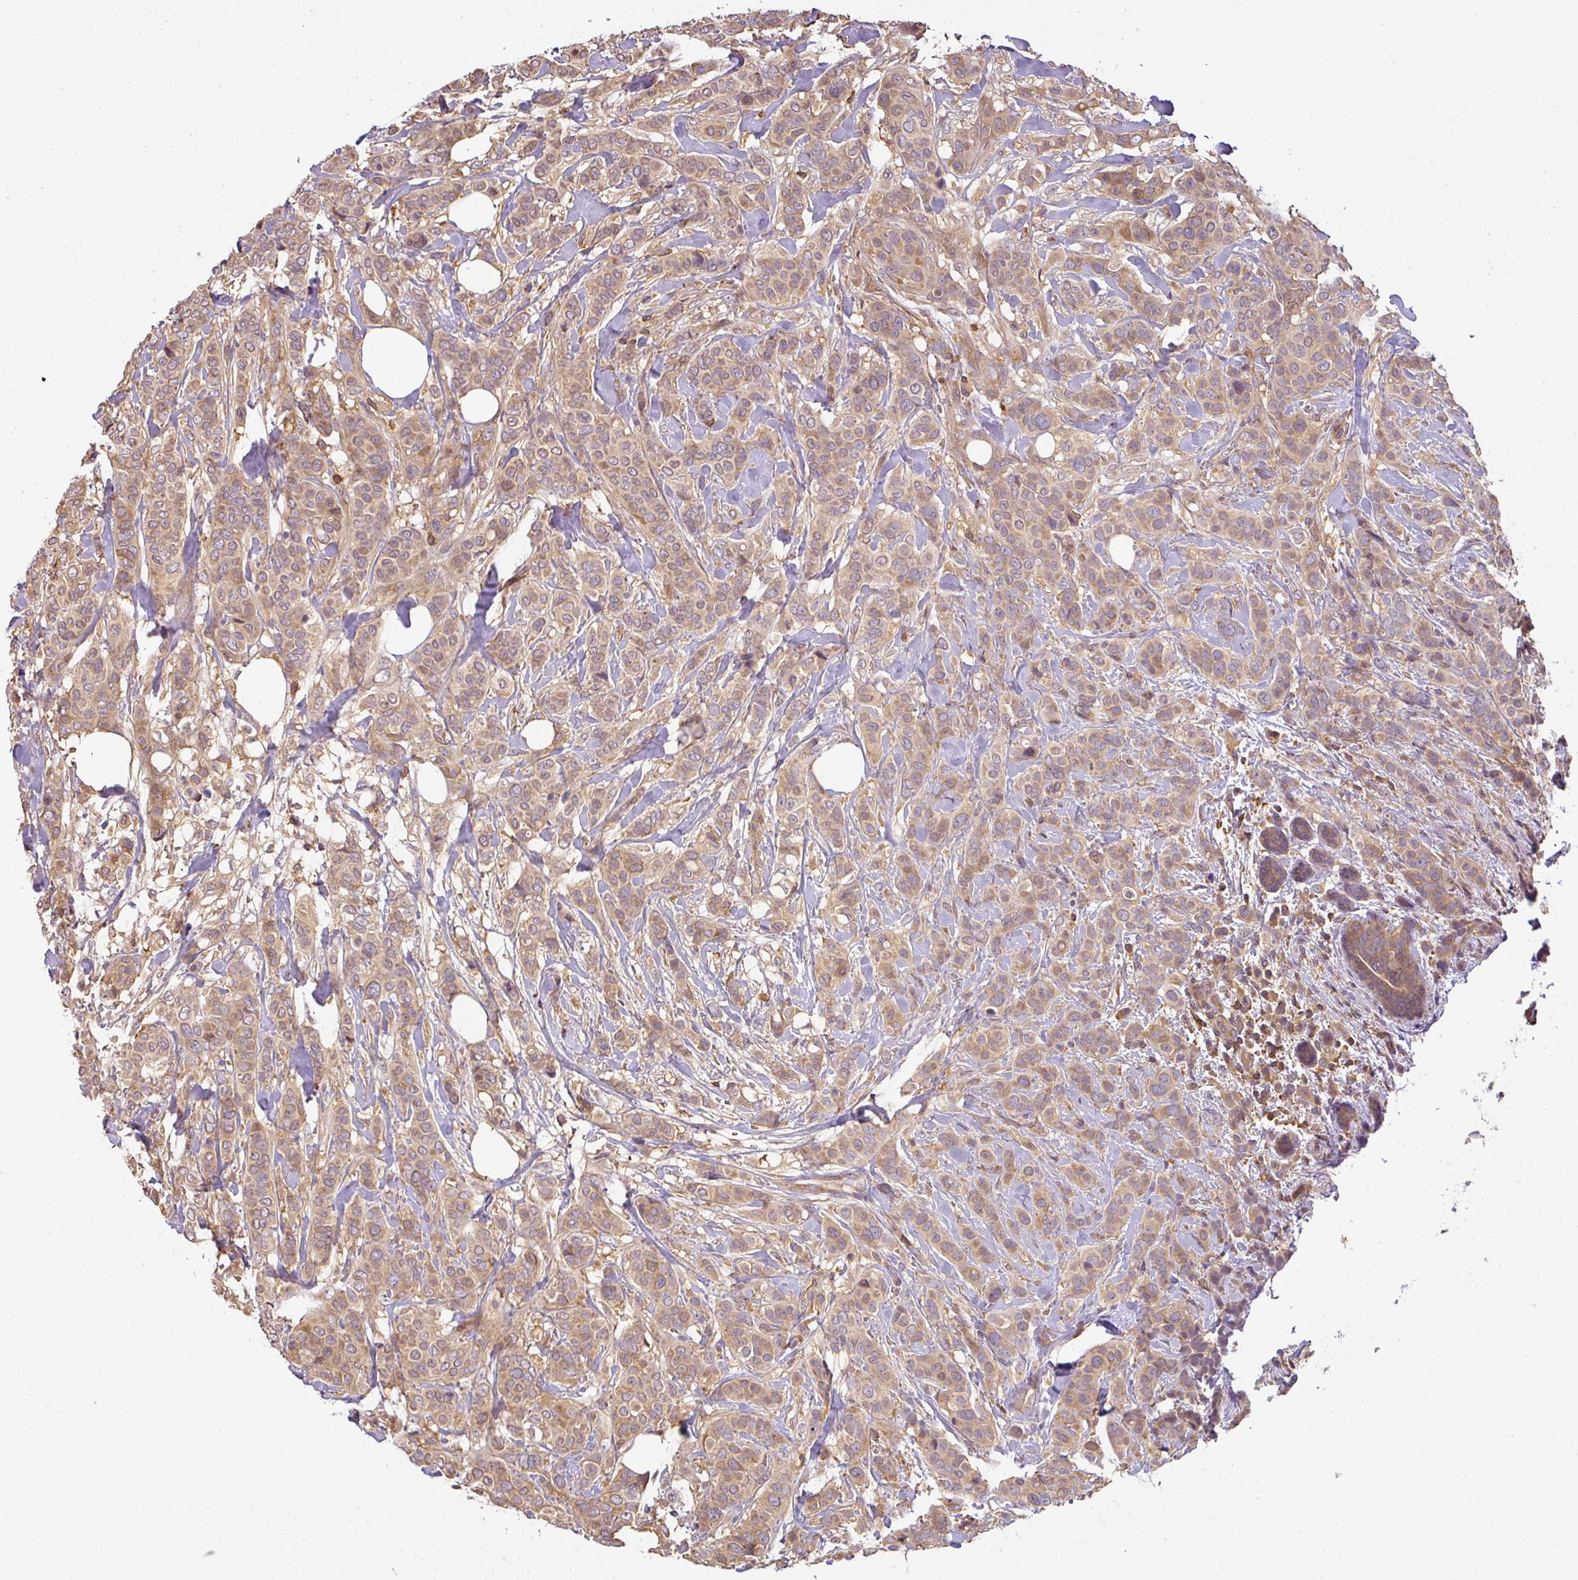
{"staining": {"intensity": "moderate", "quantity": ">75%", "location": "cytoplasmic/membranous"}, "tissue": "breast cancer", "cell_type": "Tumor cells", "image_type": "cancer", "snomed": [{"axis": "morphology", "description": "Lobular carcinoma"}, {"axis": "topography", "description": "Breast"}], "caption": "Immunohistochemical staining of human breast cancer (lobular carcinoma) shows medium levels of moderate cytoplasmic/membranous protein staining in approximately >75% of tumor cells.", "gene": "TCL1B", "patient": {"sex": "female", "age": 51}}